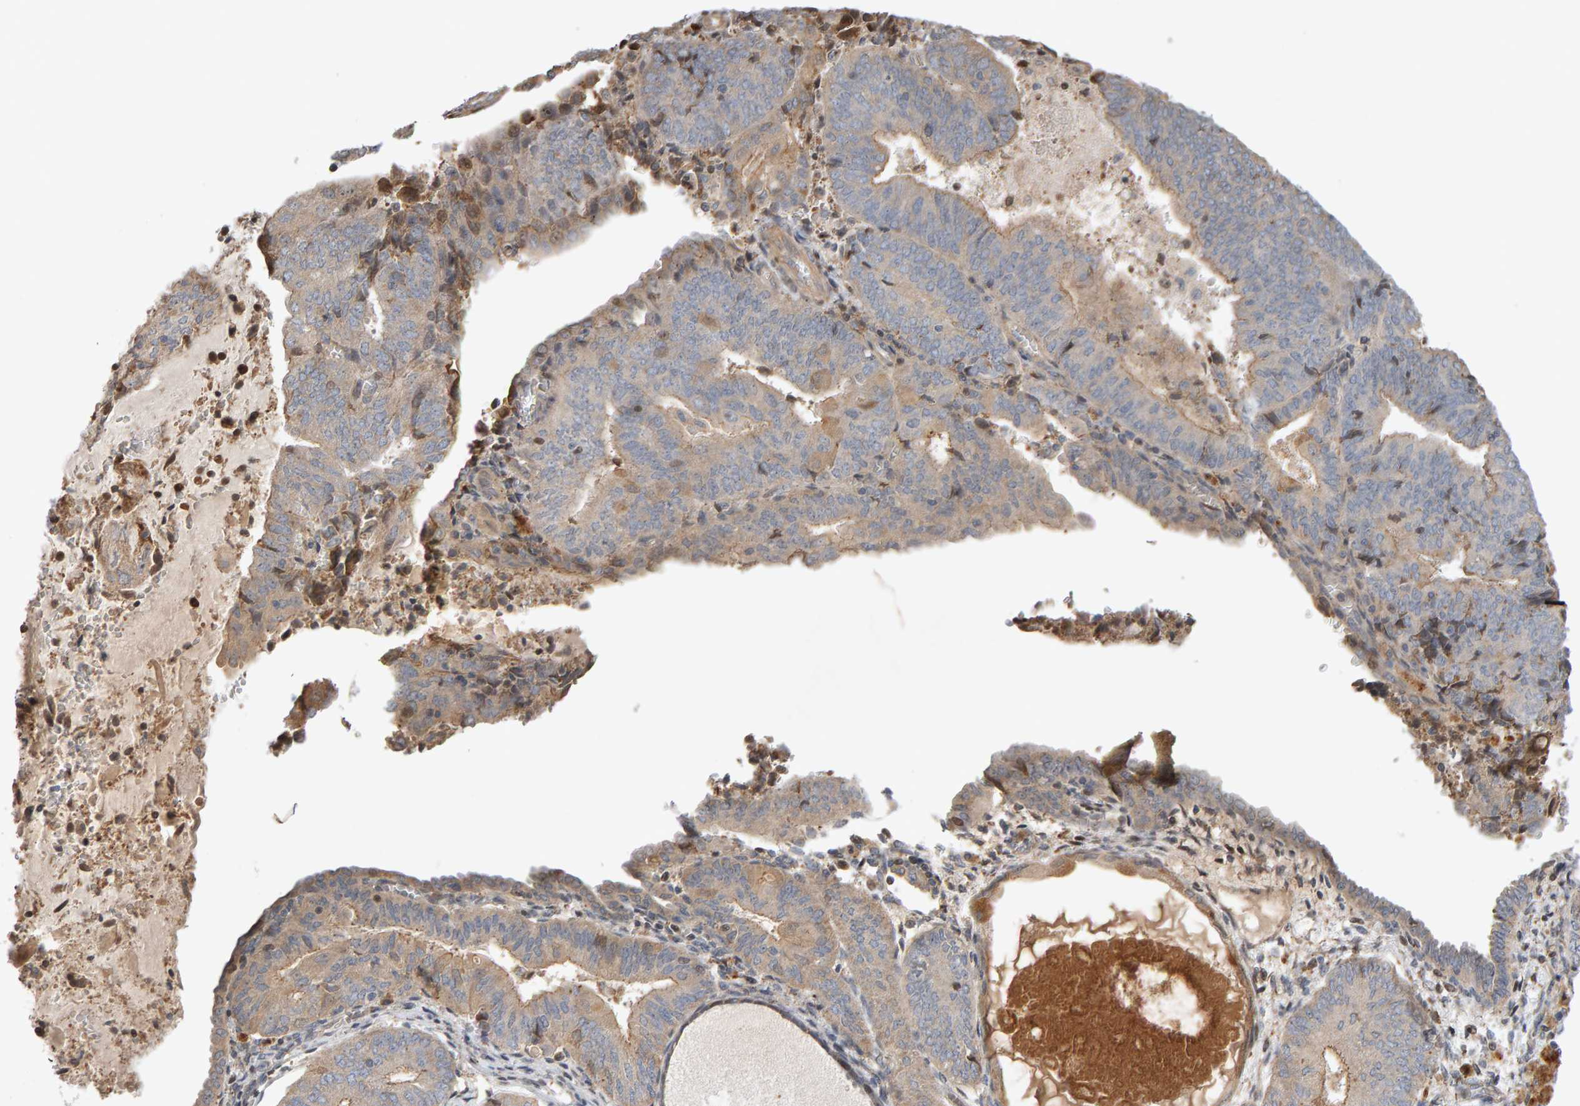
{"staining": {"intensity": "weak", "quantity": "25%-75%", "location": "cytoplasmic/membranous"}, "tissue": "endometrial cancer", "cell_type": "Tumor cells", "image_type": "cancer", "snomed": [{"axis": "morphology", "description": "Adenocarcinoma, NOS"}, {"axis": "topography", "description": "Endometrium"}], "caption": "Immunohistochemistry (IHC) of human endometrial adenocarcinoma displays low levels of weak cytoplasmic/membranous staining in about 25%-75% of tumor cells.", "gene": "LZTS1", "patient": {"sex": "female", "age": 81}}